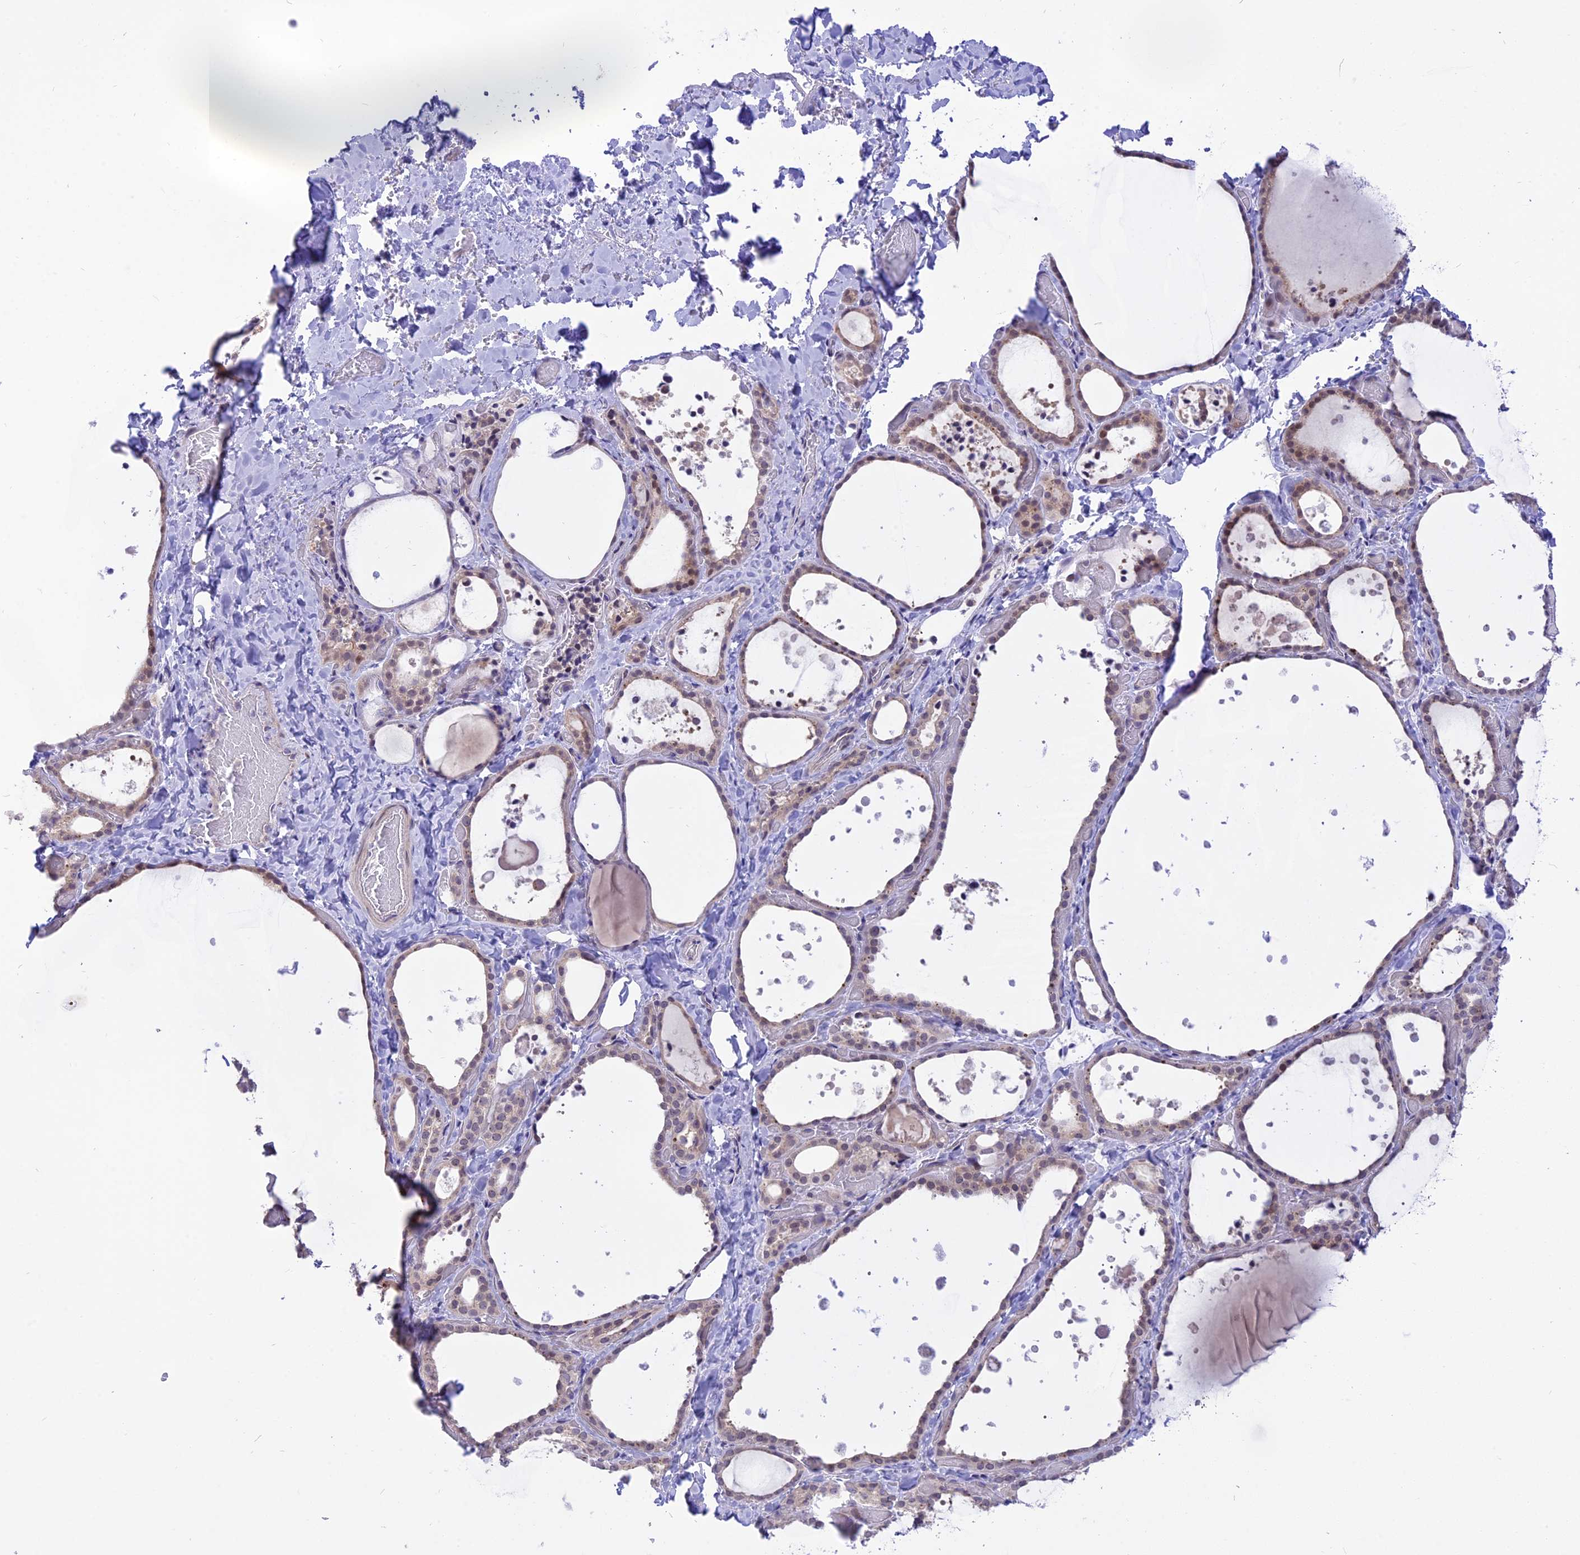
{"staining": {"intensity": "weak", "quantity": "25%-75%", "location": "nuclear"}, "tissue": "thyroid gland", "cell_type": "Glandular cells", "image_type": "normal", "snomed": [{"axis": "morphology", "description": "Normal tissue, NOS"}, {"axis": "topography", "description": "Thyroid gland"}], "caption": "This image reveals IHC staining of normal thyroid gland, with low weak nuclear staining in about 25%-75% of glandular cells.", "gene": "ZNF837", "patient": {"sex": "female", "age": 44}}